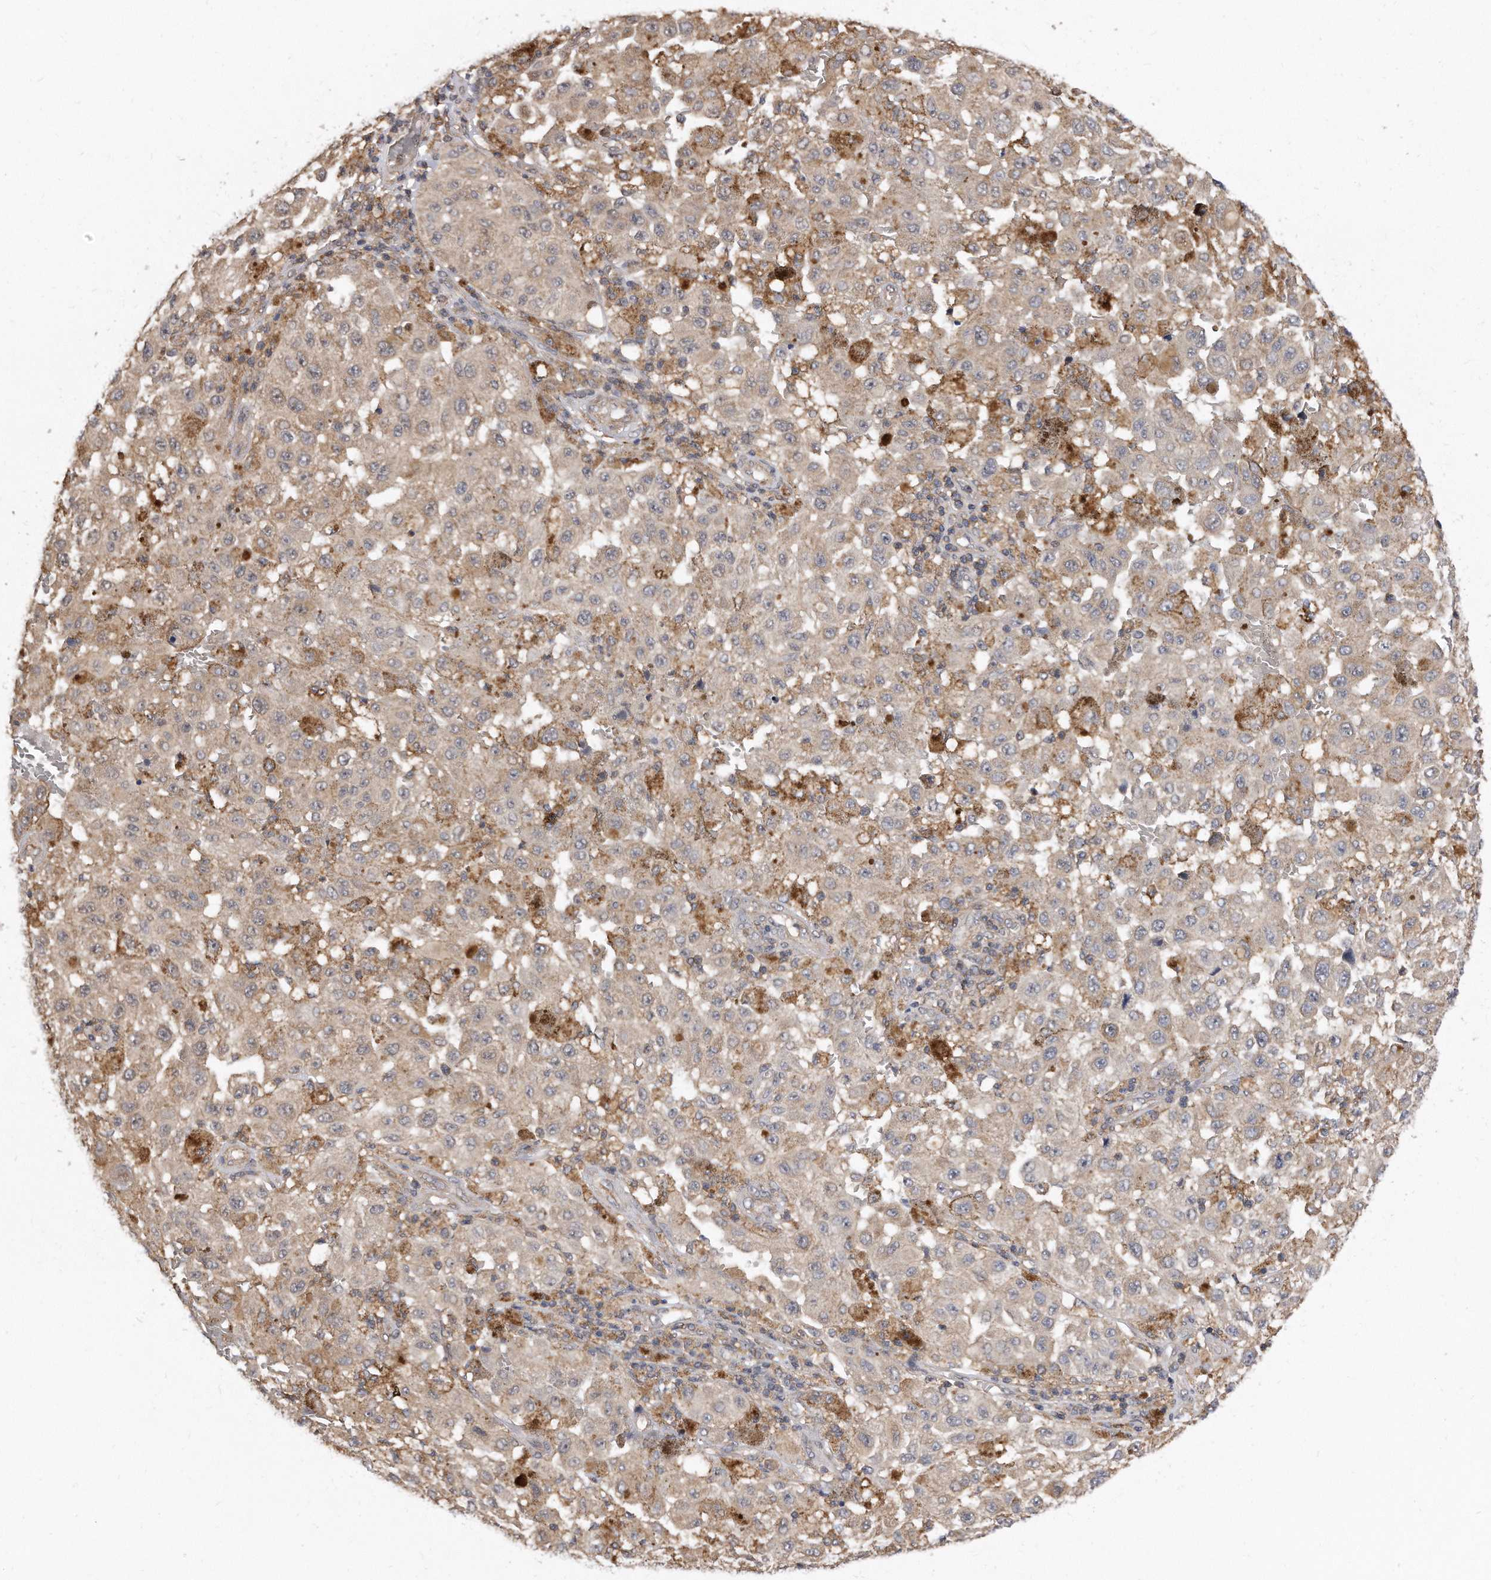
{"staining": {"intensity": "weak", "quantity": ">75%", "location": "nuclear"}, "tissue": "melanoma", "cell_type": "Tumor cells", "image_type": "cancer", "snomed": [{"axis": "morphology", "description": "Malignant melanoma, NOS"}, {"axis": "topography", "description": "Skin"}], "caption": "A micrograph of malignant melanoma stained for a protein exhibits weak nuclear brown staining in tumor cells.", "gene": "TCP1", "patient": {"sex": "female", "age": 64}}